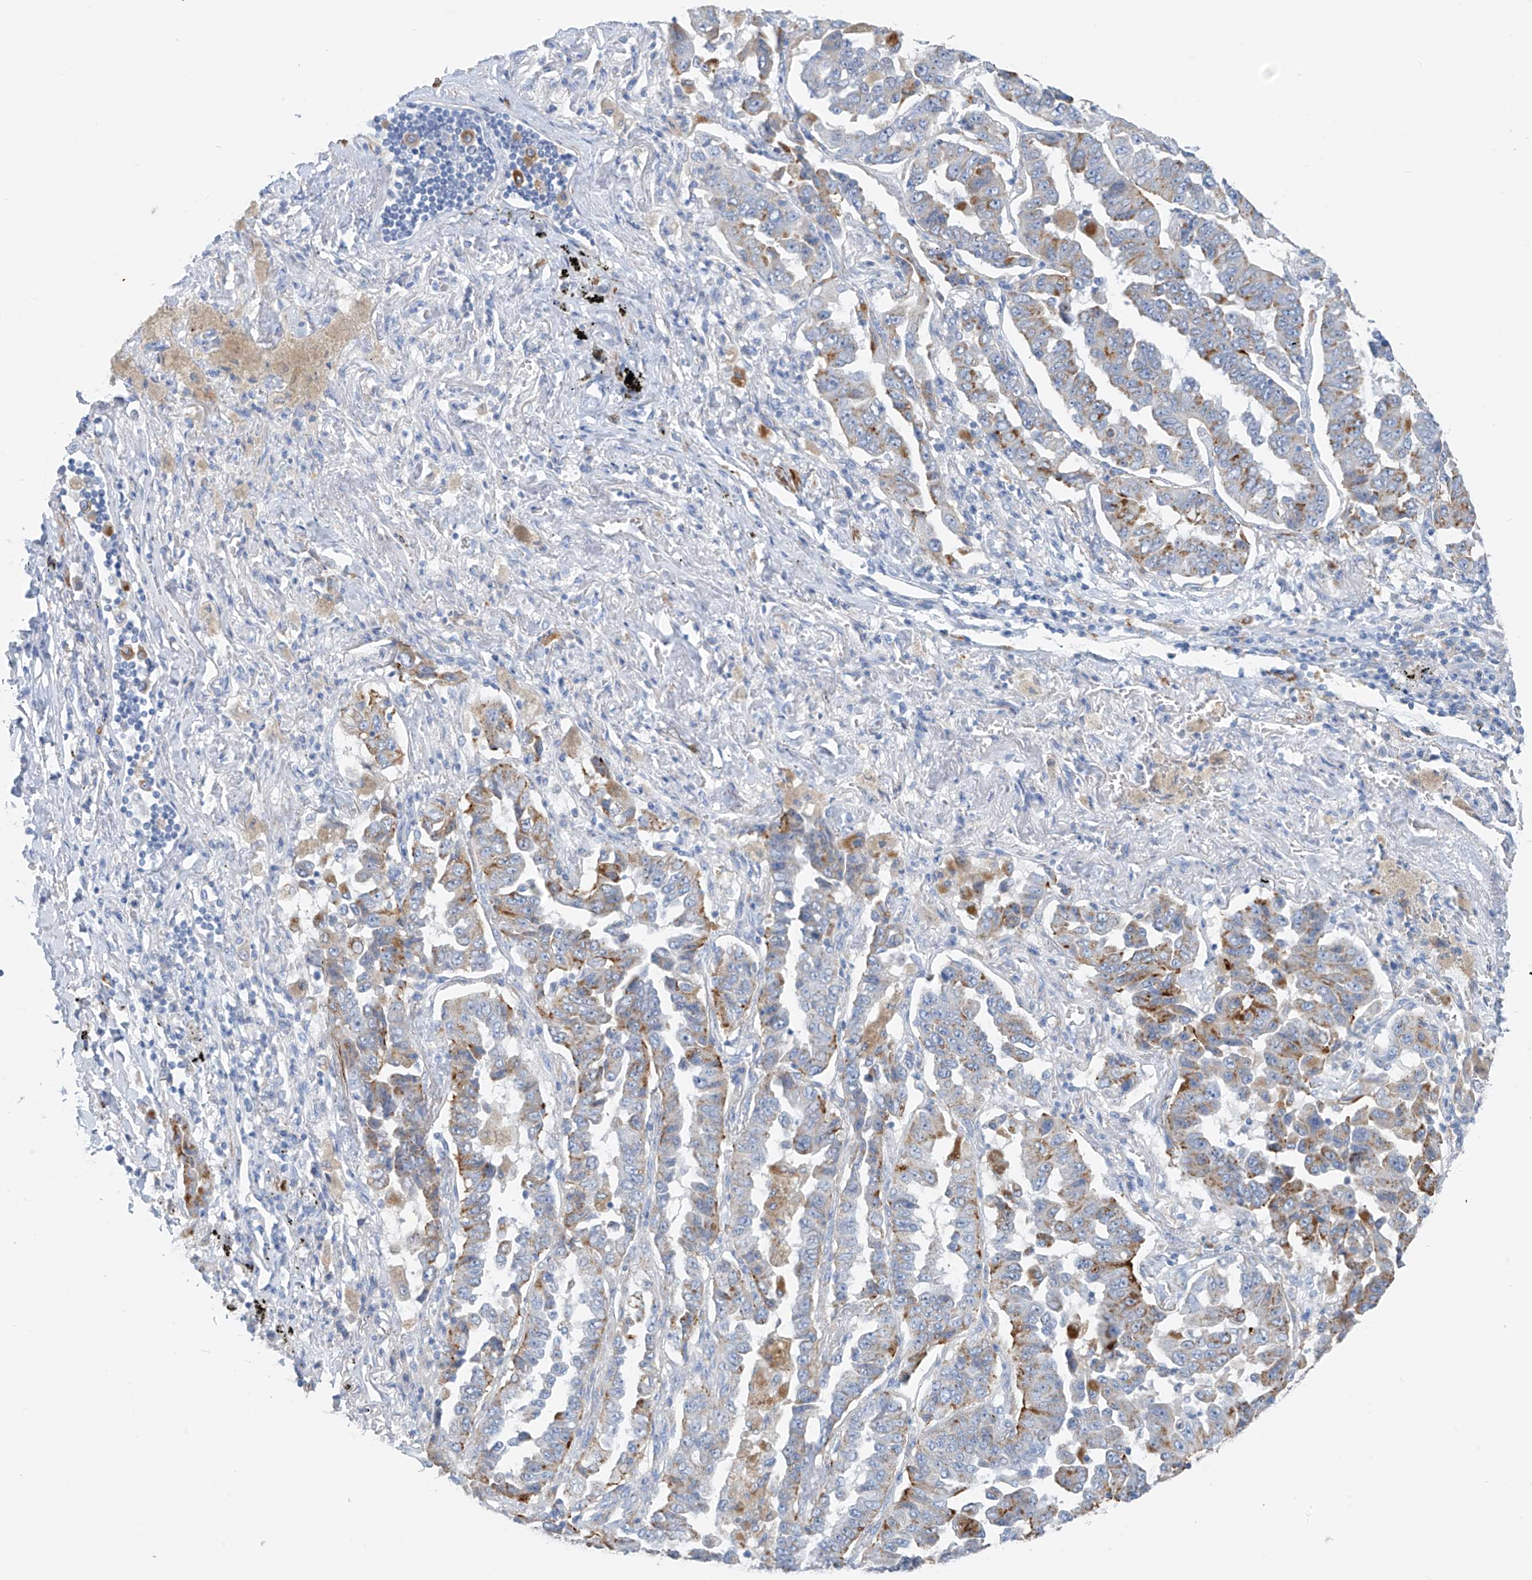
{"staining": {"intensity": "moderate", "quantity": "25%-75%", "location": "cytoplasmic/membranous"}, "tissue": "lung cancer", "cell_type": "Tumor cells", "image_type": "cancer", "snomed": [{"axis": "morphology", "description": "Adenocarcinoma, NOS"}, {"axis": "topography", "description": "Lung"}], "caption": "Lung cancer stained with a protein marker shows moderate staining in tumor cells.", "gene": "GLMP", "patient": {"sex": "female", "age": 51}}